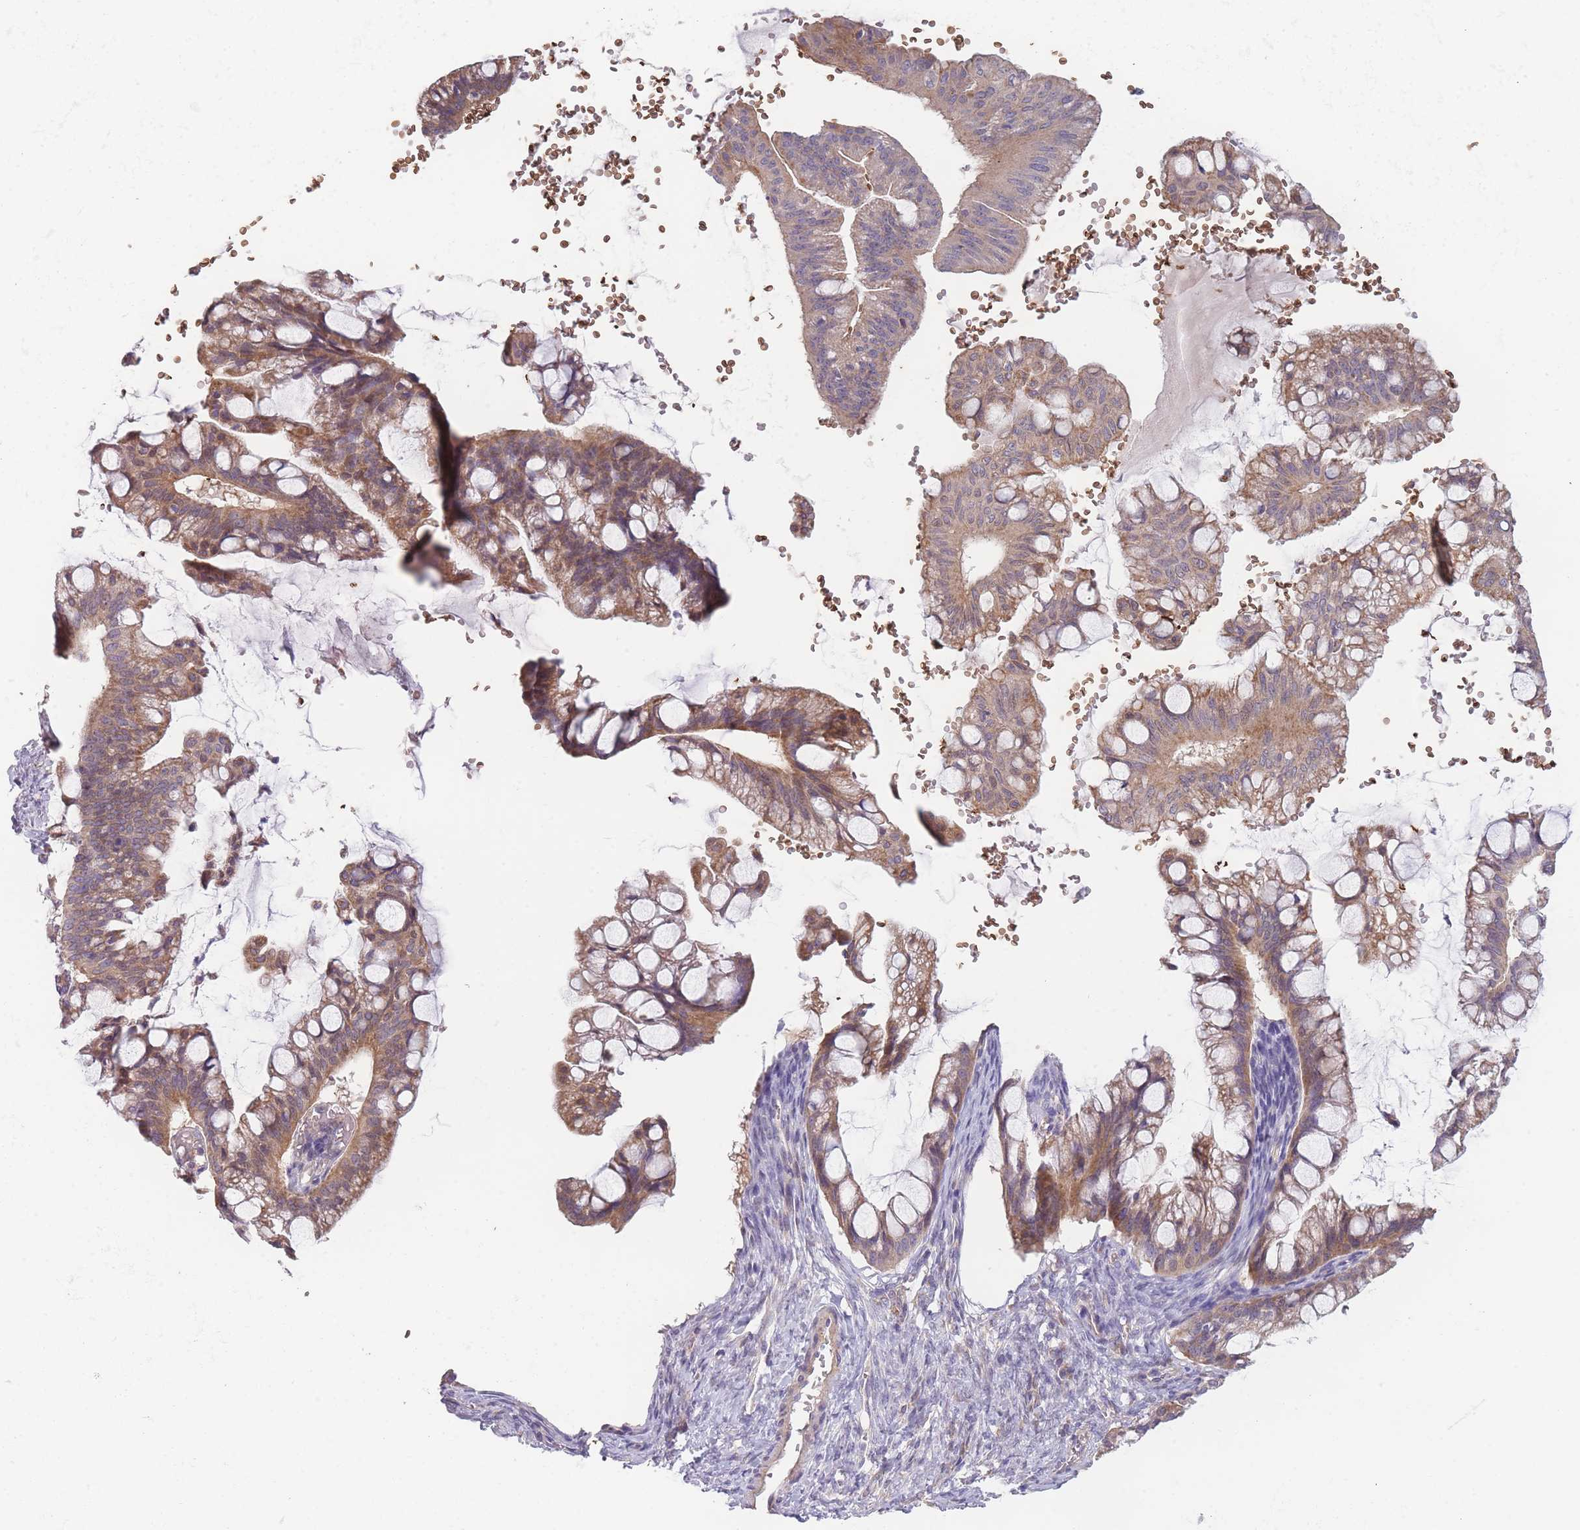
{"staining": {"intensity": "weak", "quantity": ">75%", "location": "cytoplasmic/membranous"}, "tissue": "ovarian cancer", "cell_type": "Tumor cells", "image_type": "cancer", "snomed": [{"axis": "morphology", "description": "Cystadenocarcinoma, mucinous, NOS"}, {"axis": "topography", "description": "Ovary"}], "caption": "Immunohistochemistry (IHC) of human ovarian cancer reveals low levels of weak cytoplasmic/membranous positivity in approximately >75% of tumor cells.", "gene": "SMPD4", "patient": {"sex": "female", "age": 73}}